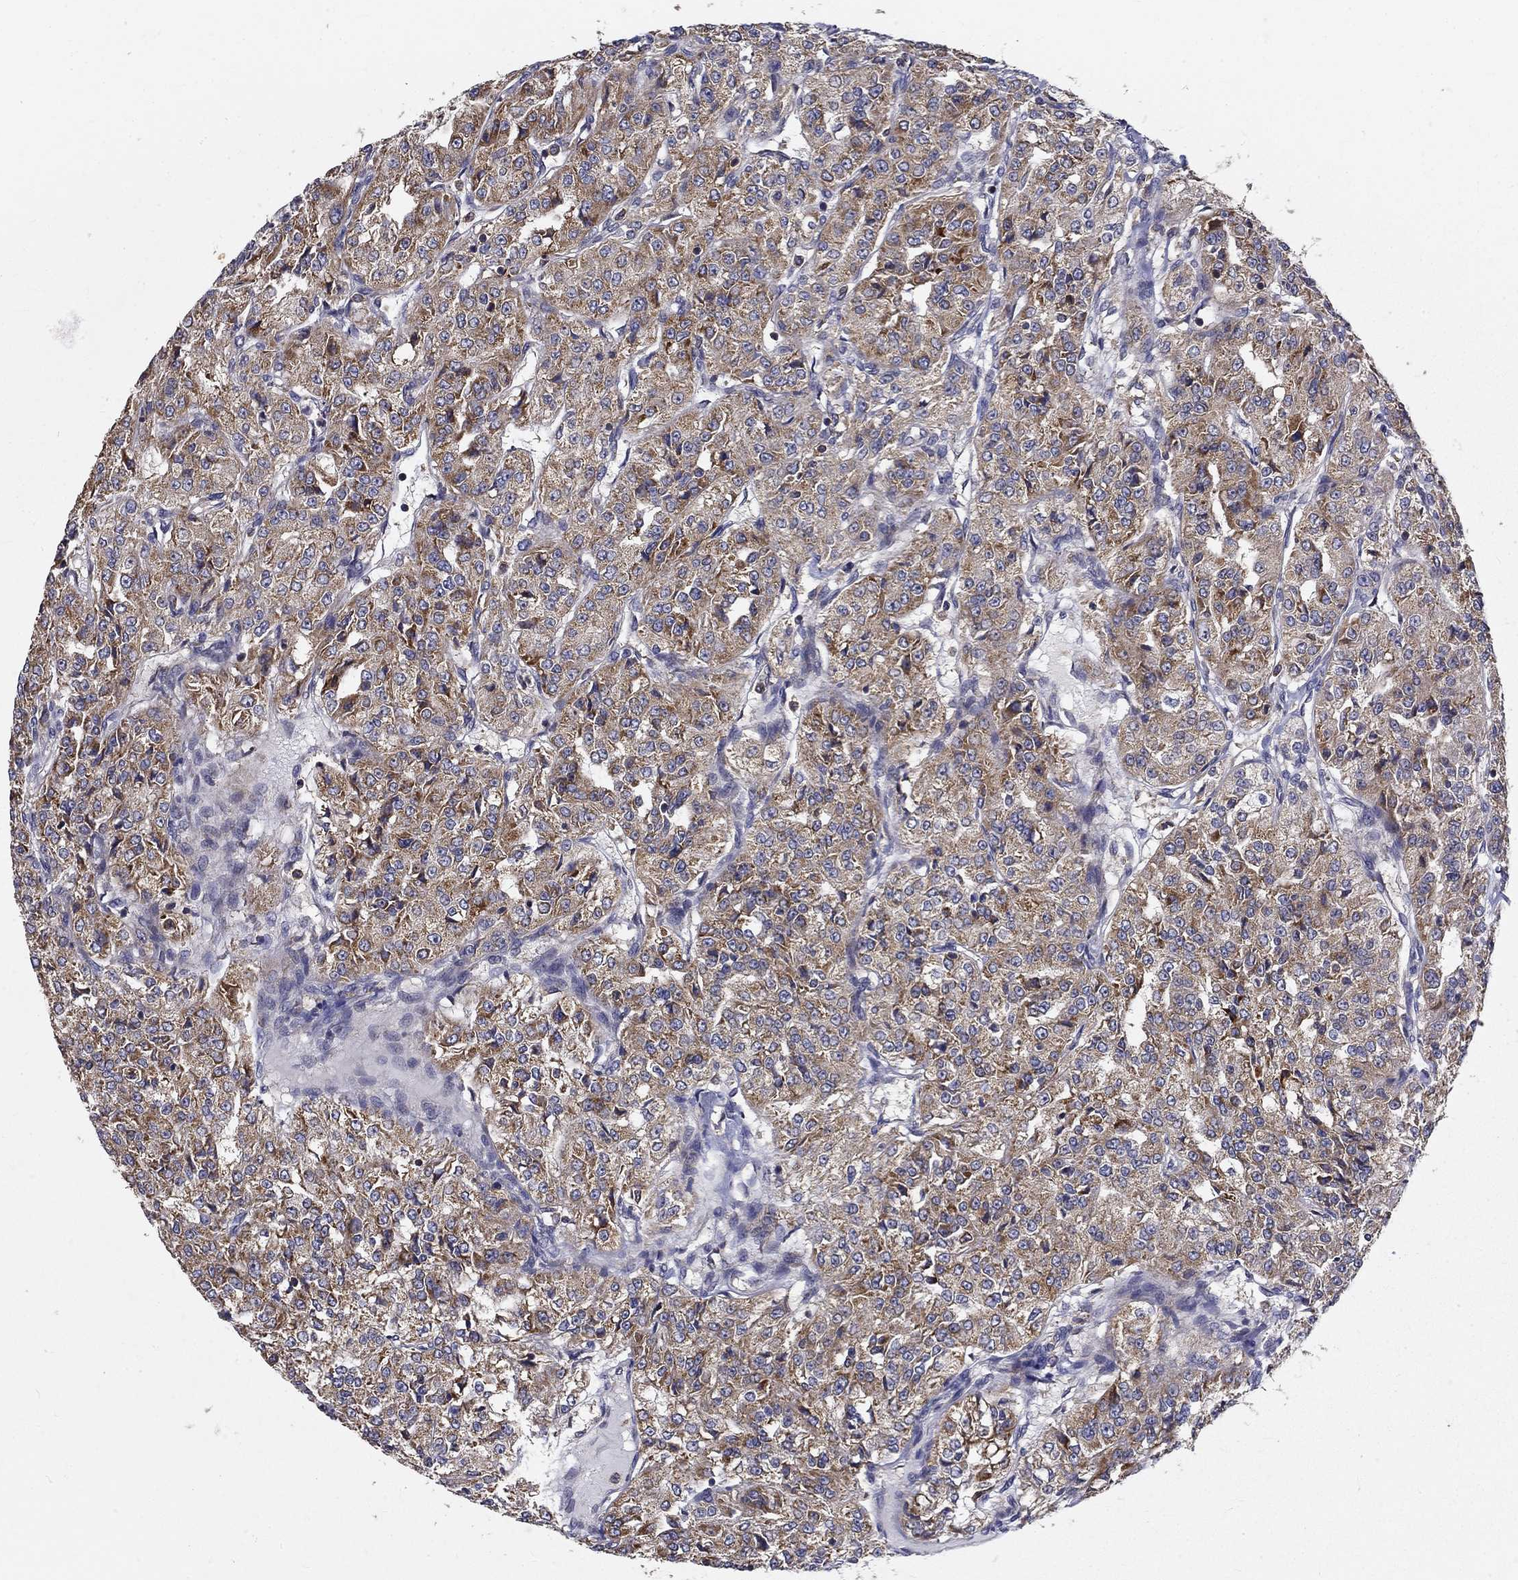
{"staining": {"intensity": "moderate", "quantity": "25%-75%", "location": "cytoplasmic/membranous"}, "tissue": "renal cancer", "cell_type": "Tumor cells", "image_type": "cancer", "snomed": [{"axis": "morphology", "description": "Adenocarcinoma, NOS"}, {"axis": "topography", "description": "Kidney"}], "caption": "The immunohistochemical stain labels moderate cytoplasmic/membranous staining in tumor cells of renal adenocarcinoma tissue. (DAB (3,3'-diaminobenzidine) IHC, brown staining for protein, blue staining for nuclei).", "gene": "ALDH4A1", "patient": {"sex": "female", "age": 63}}